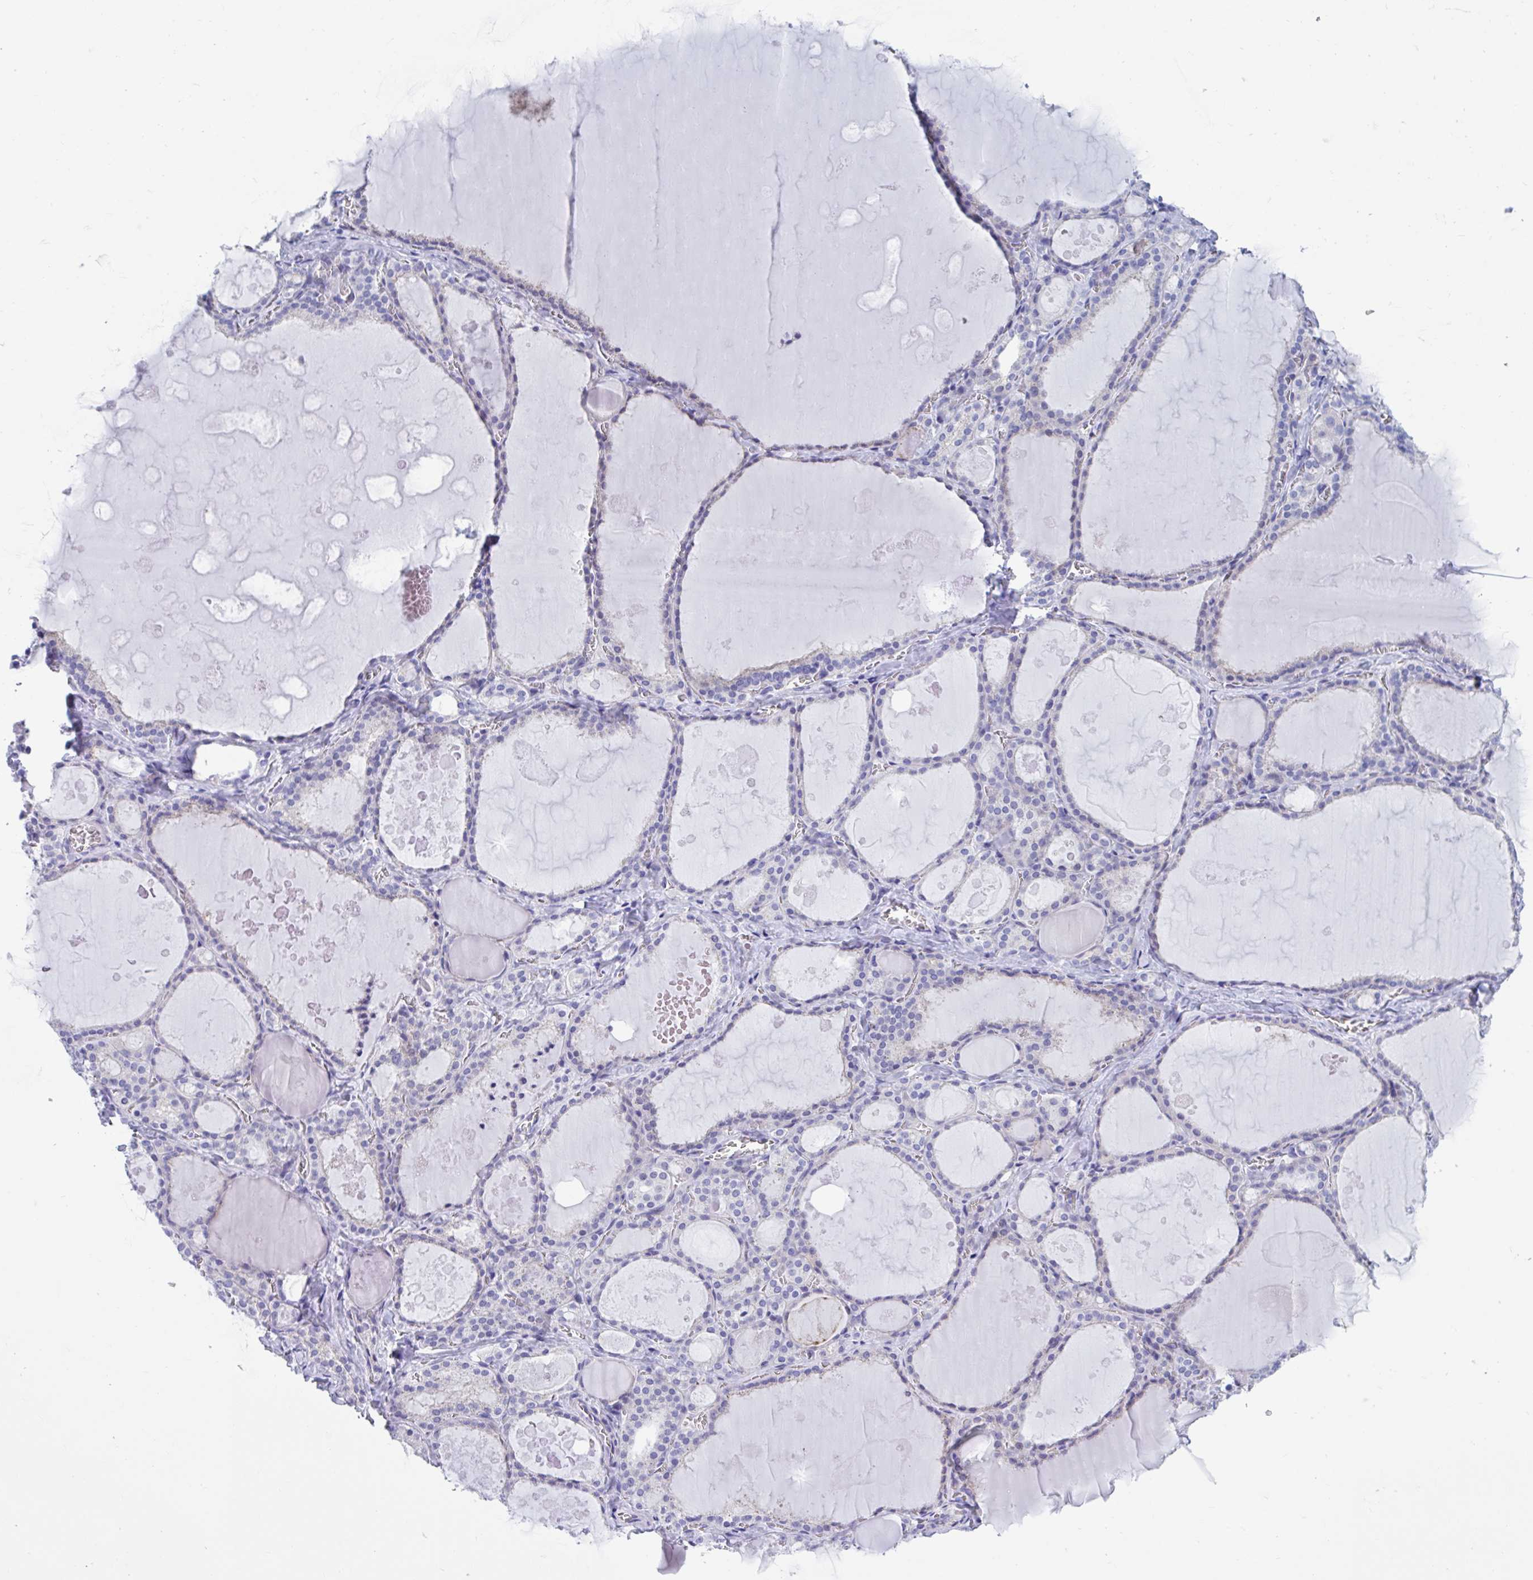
{"staining": {"intensity": "weak", "quantity": "<25%", "location": "cytoplasmic/membranous"}, "tissue": "thyroid gland", "cell_type": "Glandular cells", "image_type": "normal", "snomed": [{"axis": "morphology", "description": "Normal tissue, NOS"}, {"axis": "topography", "description": "Thyroid gland"}], "caption": "A histopathology image of thyroid gland stained for a protein displays no brown staining in glandular cells.", "gene": "TTC30A", "patient": {"sex": "male", "age": 56}}